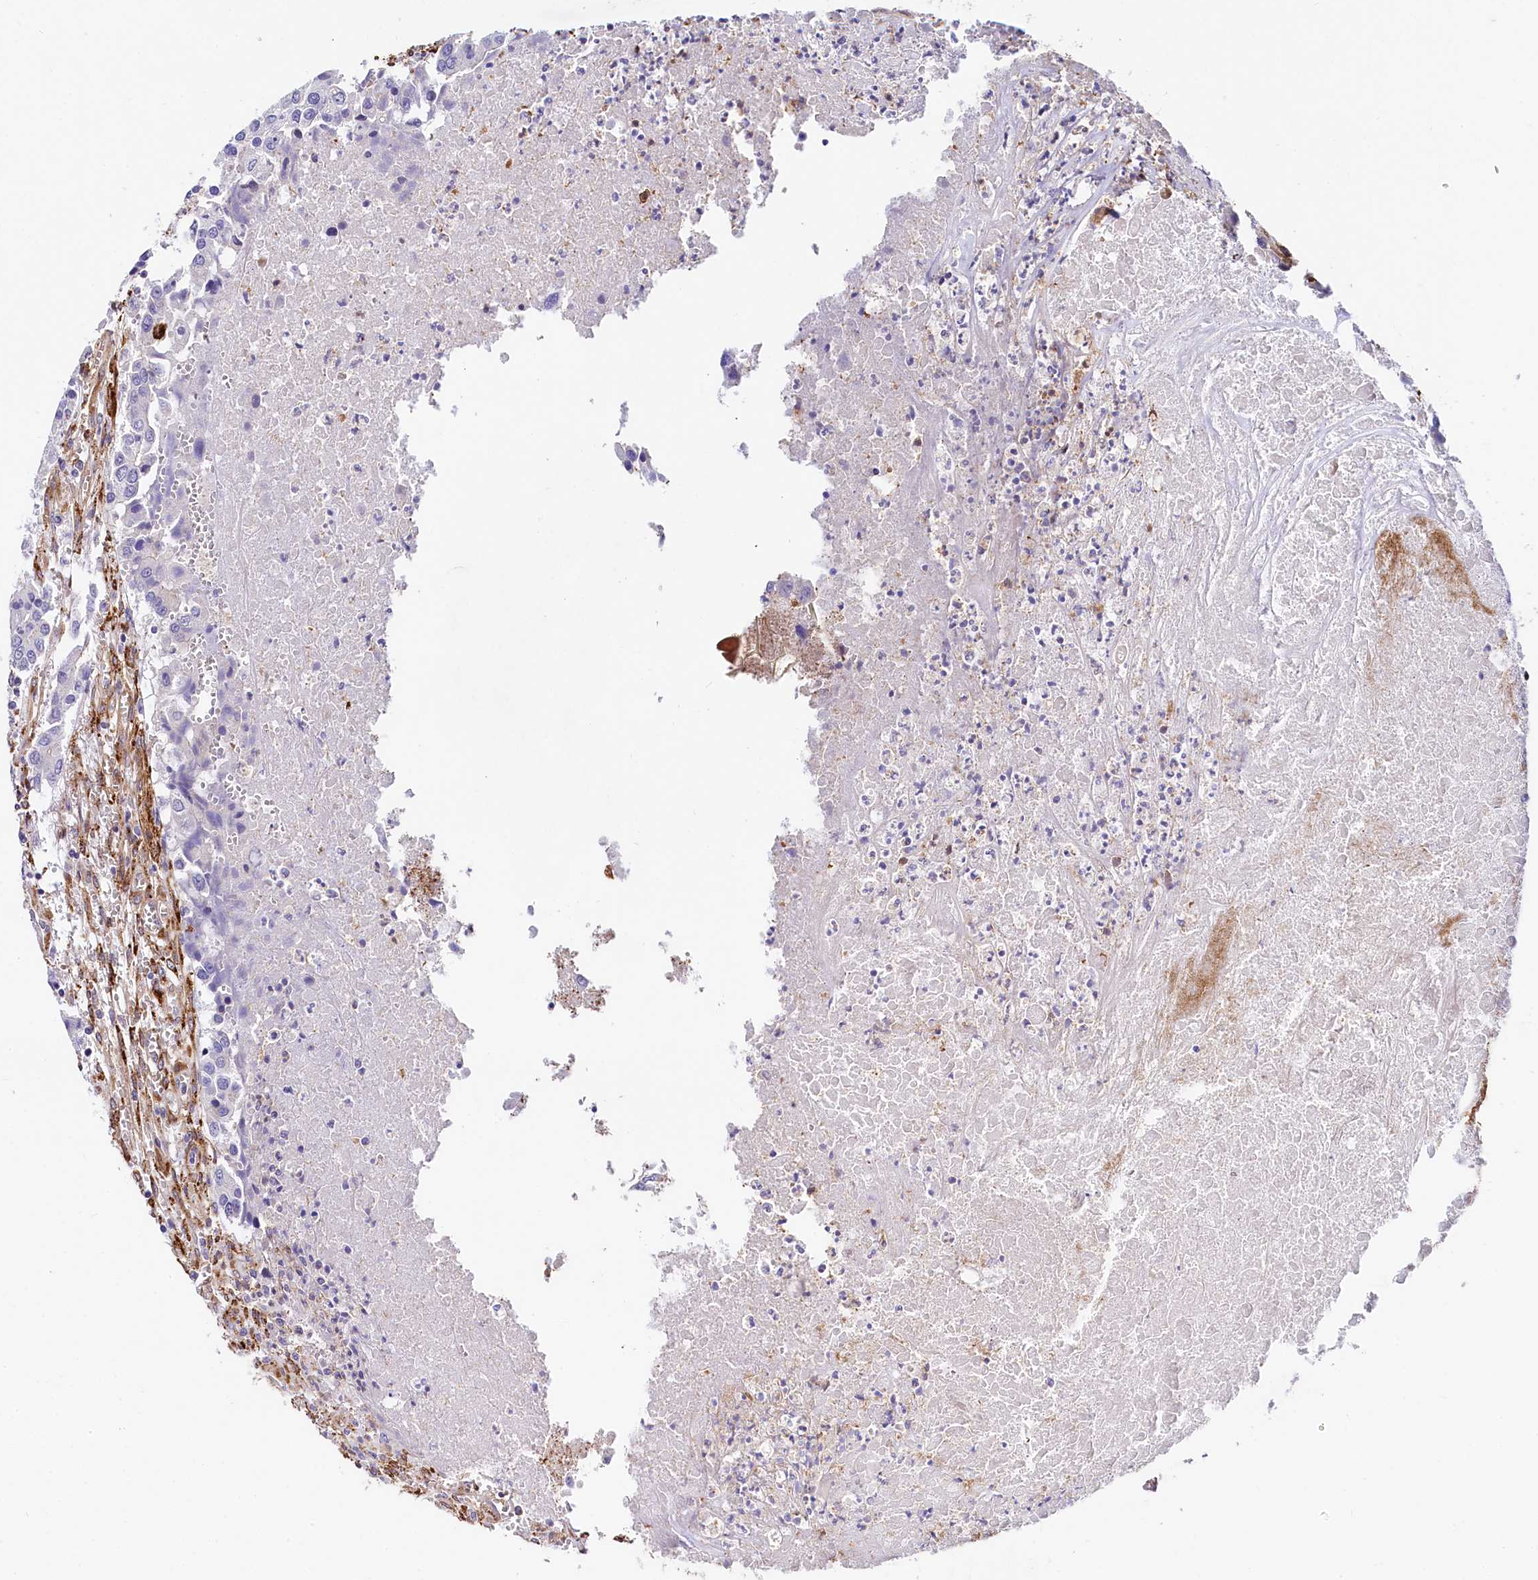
{"staining": {"intensity": "negative", "quantity": "none", "location": "none"}, "tissue": "colorectal cancer", "cell_type": "Tumor cells", "image_type": "cancer", "snomed": [{"axis": "morphology", "description": "Adenocarcinoma, NOS"}, {"axis": "topography", "description": "Colon"}], "caption": "There is no significant expression in tumor cells of adenocarcinoma (colorectal).", "gene": "FCHSD2", "patient": {"sex": "male", "age": 77}}